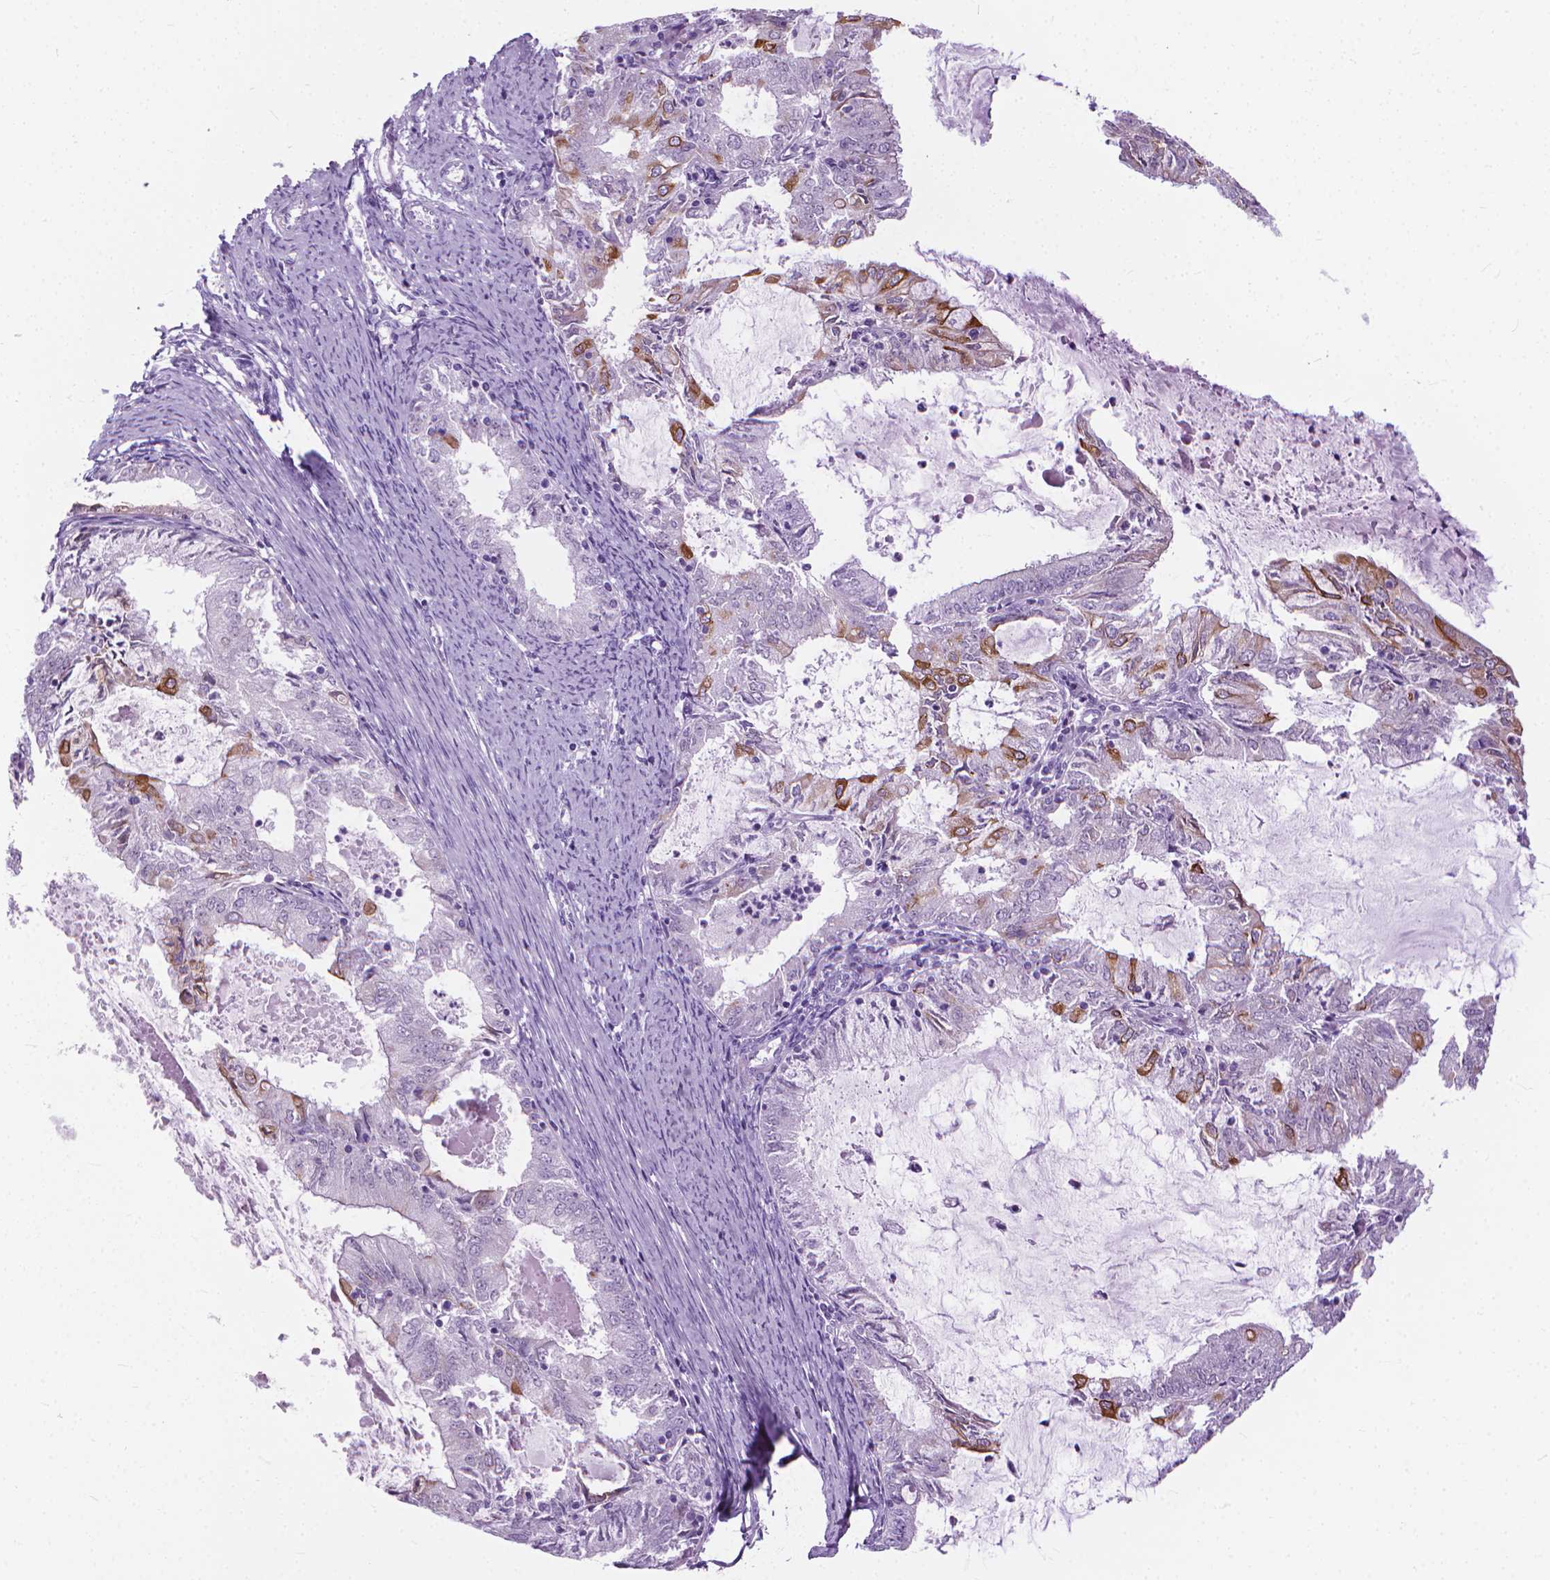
{"staining": {"intensity": "moderate", "quantity": "<25%", "location": "cytoplasmic/membranous"}, "tissue": "endometrial cancer", "cell_type": "Tumor cells", "image_type": "cancer", "snomed": [{"axis": "morphology", "description": "Adenocarcinoma, NOS"}, {"axis": "topography", "description": "Endometrium"}], "caption": "Immunohistochemistry of human endometrial cancer shows low levels of moderate cytoplasmic/membranous positivity in approximately <25% of tumor cells.", "gene": "HTR2B", "patient": {"sex": "female", "age": 57}}